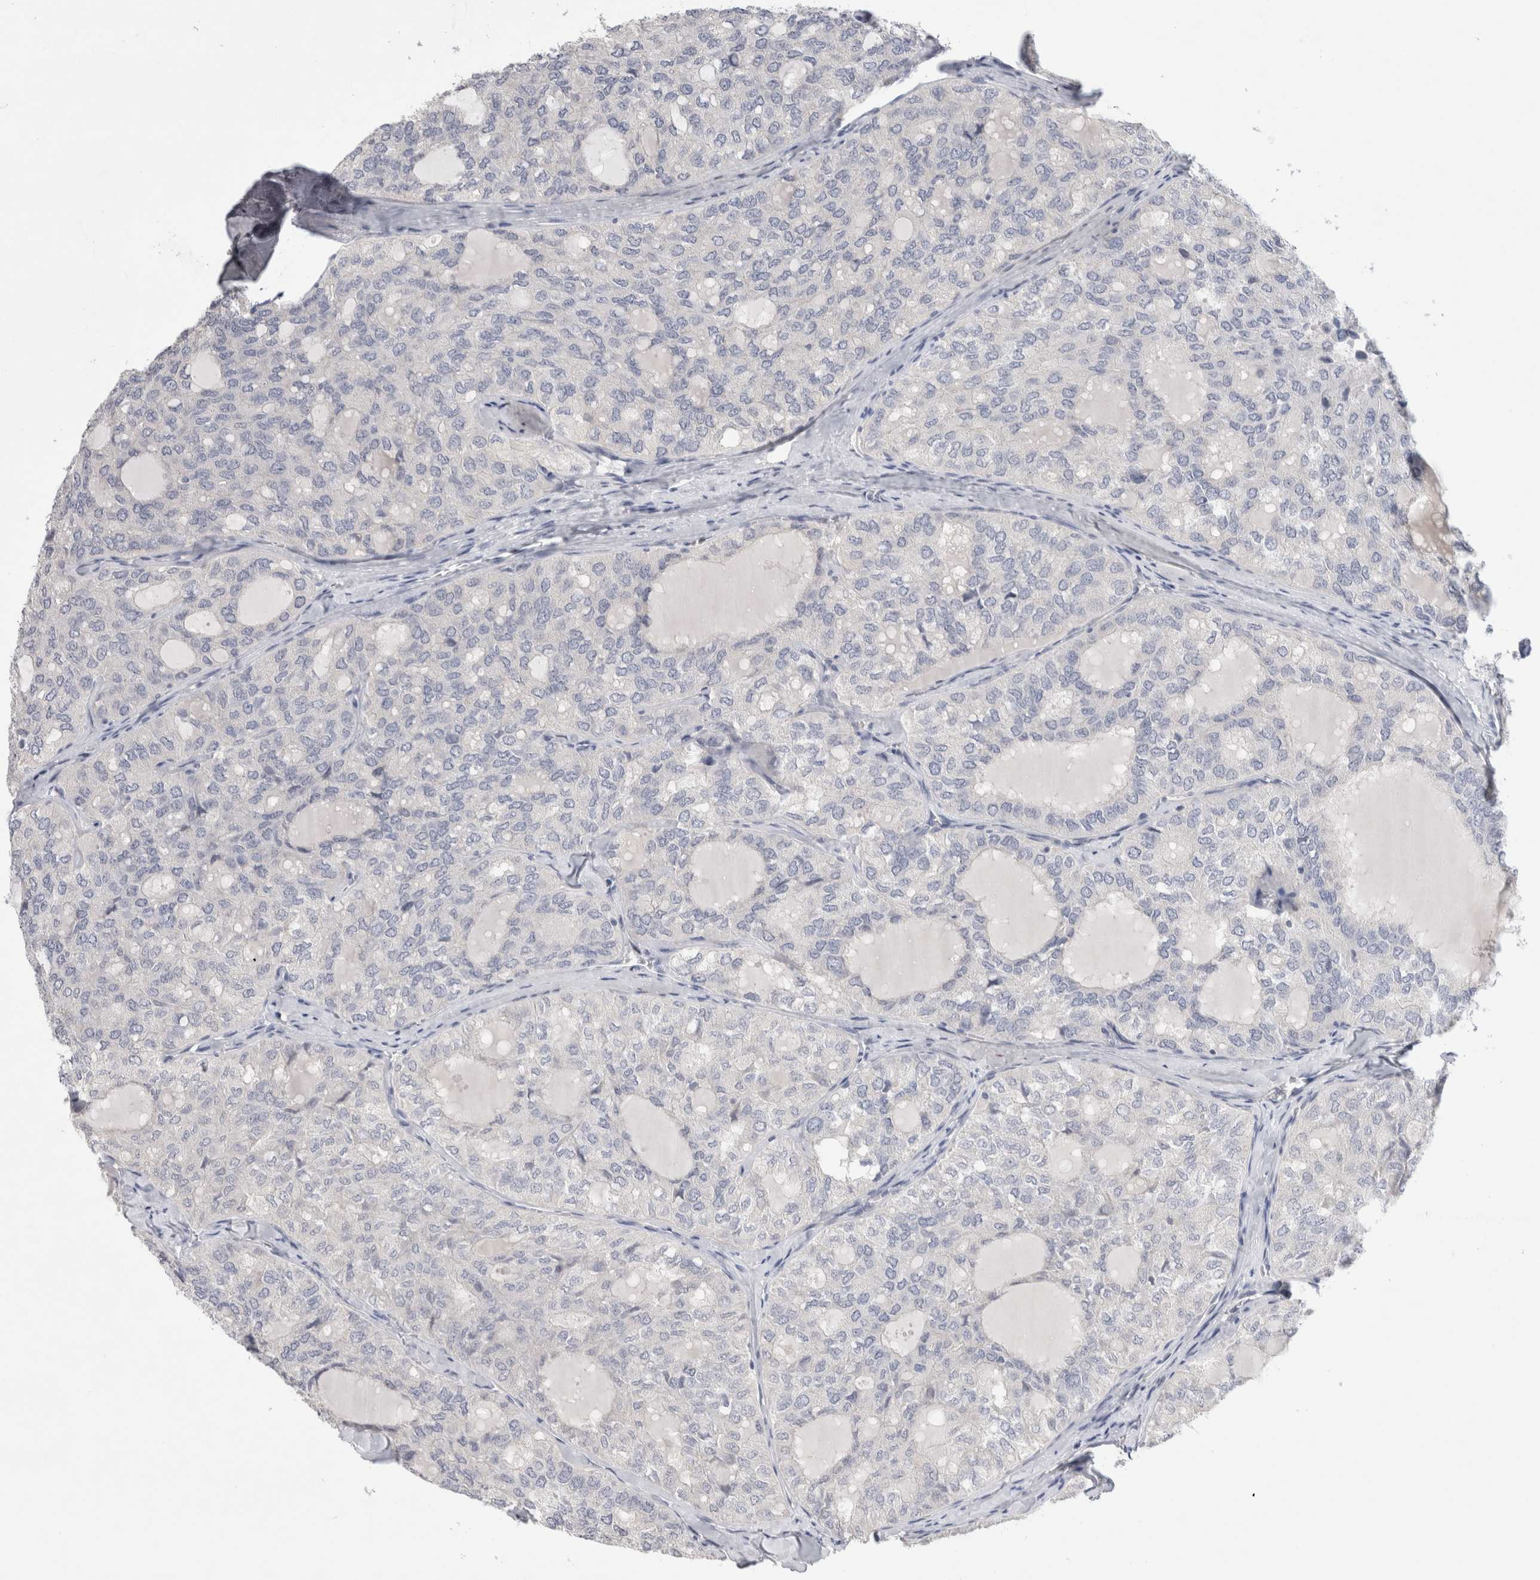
{"staining": {"intensity": "negative", "quantity": "none", "location": "none"}, "tissue": "thyroid cancer", "cell_type": "Tumor cells", "image_type": "cancer", "snomed": [{"axis": "morphology", "description": "Follicular adenoma carcinoma, NOS"}, {"axis": "topography", "description": "Thyroid gland"}], "caption": "A micrograph of thyroid cancer (follicular adenoma carcinoma) stained for a protein shows no brown staining in tumor cells.", "gene": "TONSL", "patient": {"sex": "male", "age": 75}}